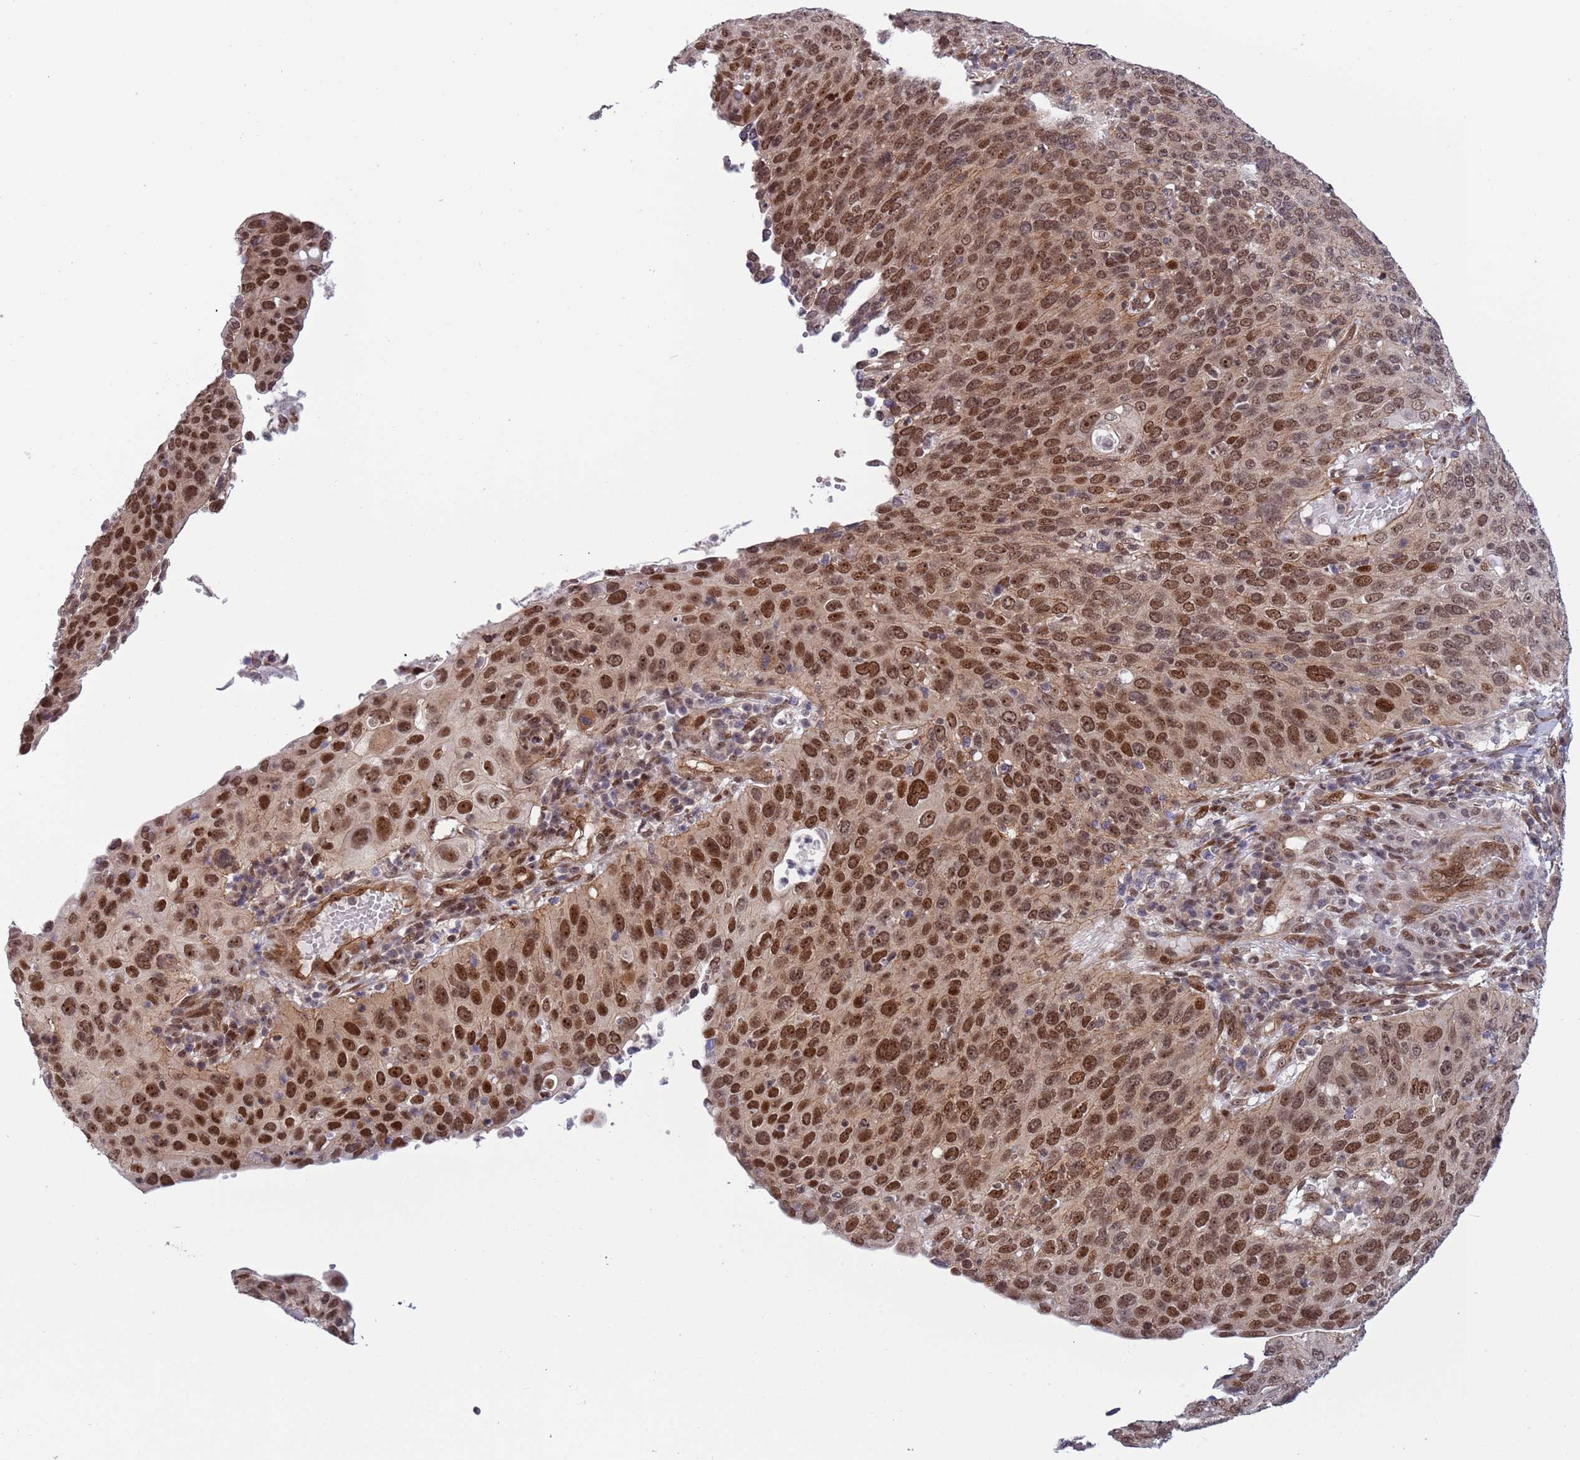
{"staining": {"intensity": "strong", "quantity": ">75%", "location": "nuclear"}, "tissue": "cervical cancer", "cell_type": "Tumor cells", "image_type": "cancer", "snomed": [{"axis": "morphology", "description": "Squamous cell carcinoma, NOS"}, {"axis": "topography", "description": "Cervix"}], "caption": "This is a micrograph of IHC staining of cervical cancer (squamous cell carcinoma), which shows strong staining in the nuclear of tumor cells.", "gene": "TBX10", "patient": {"sex": "female", "age": 36}}